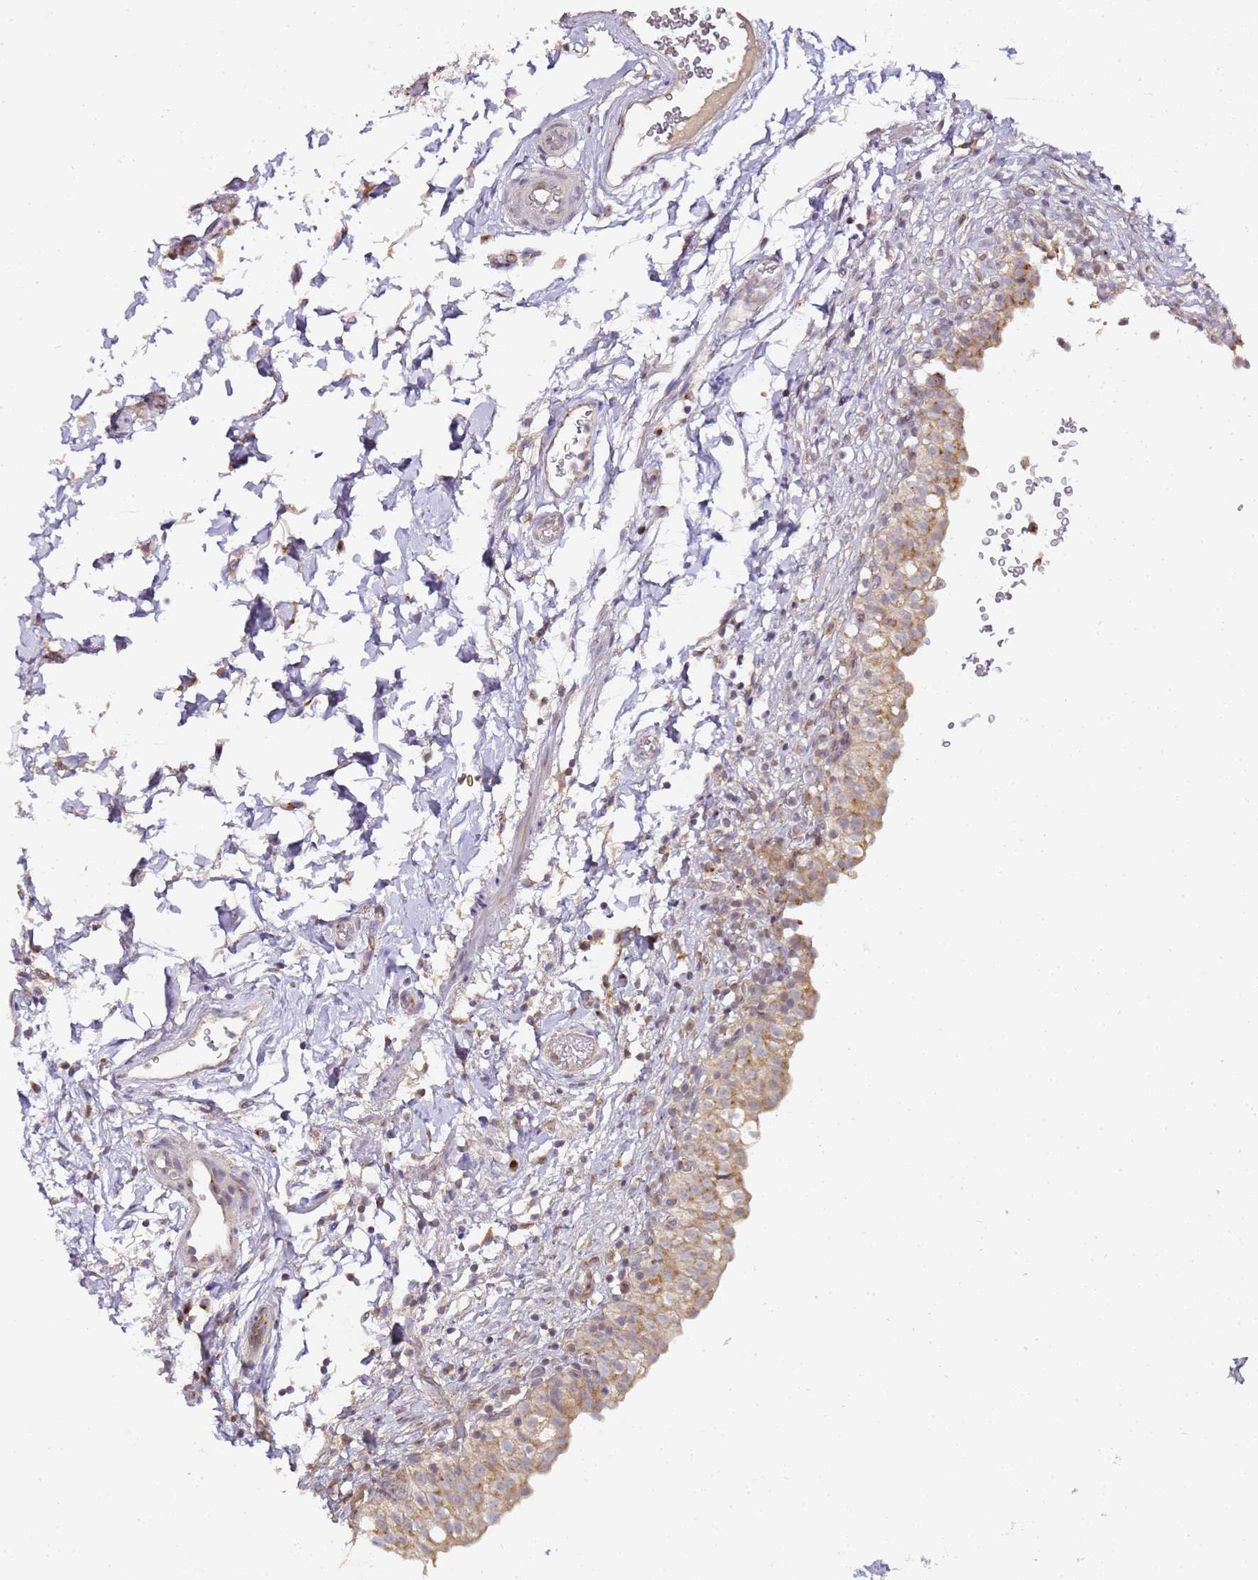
{"staining": {"intensity": "moderate", "quantity": ">75%", "location": "cytoplasmic/membranous"}, "tissue": "urinary bladder", "cell_type": "Urothelial cells", "image_type": "normal", "snomed": [{"axis": "morphology", "description": "Normal tissue, NOS"}, {"axis": "topography", "description": "Urinary bladder"}, {"axis": "topography", "description": "Peripheral nerve tissue"}], "caption": "IHC photomicrograph of unremarkable urinary bladder: human urinary bladder stained using immunohistochemistry (IHC) shows medium levels of moderate protein expression localized specifically in the cytoplasmic/membranous of urothelial cells, appearing as a cytoplasmic/membranous brown color.", "gene": "MRPL49", "patient": {"sex": "male", "age": 55}}